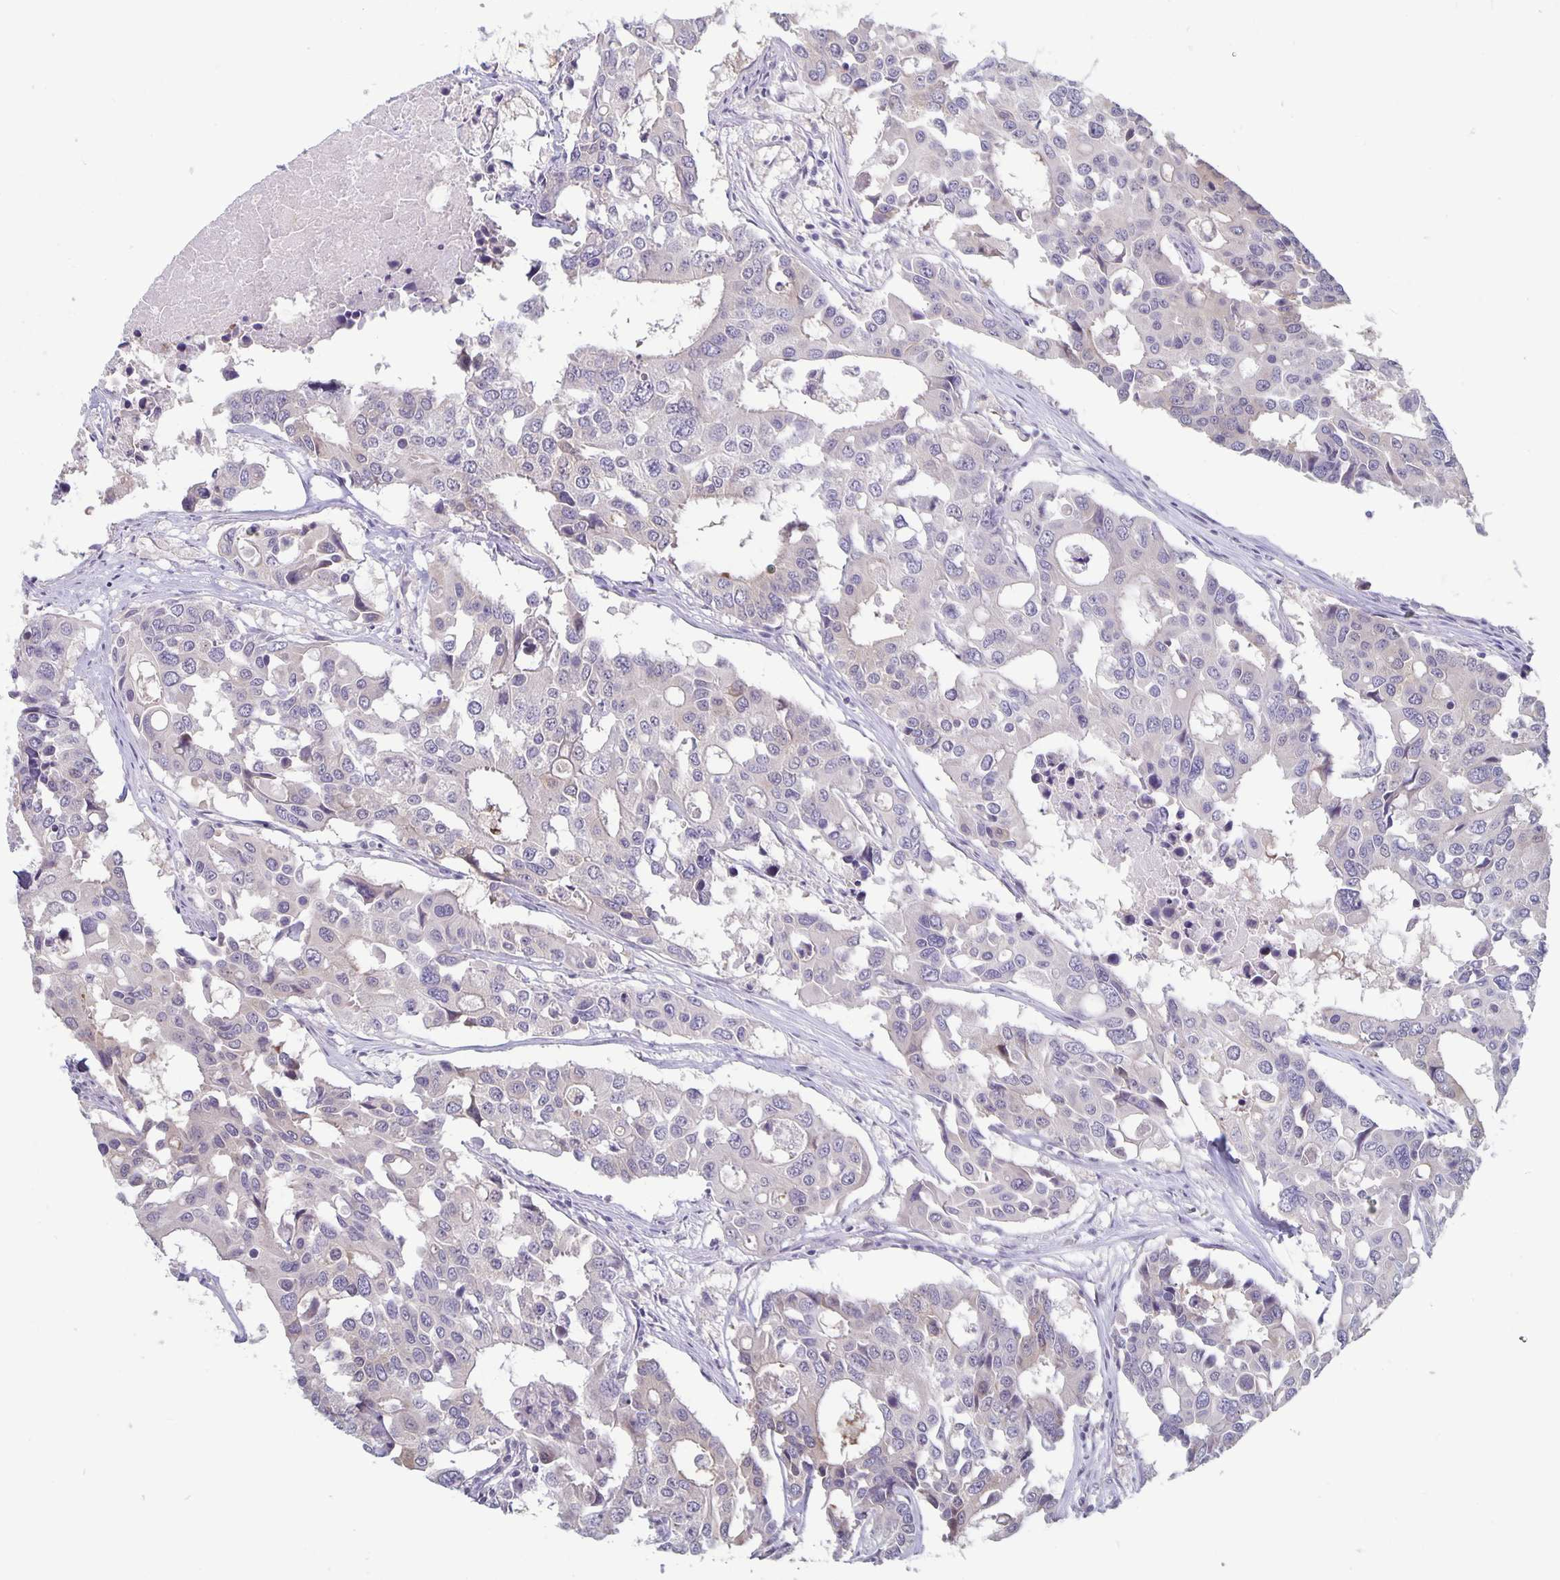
{"staining": {"intensity": "negative", "quantity": "none", "location": "none"}, "tissue": "colorectal cancer", "cell_type": "Tumor cells", "image_type": "cancer", "snomed": [{"axis": "morphology", "description": "Adenocarcinoma, NOS"}, {"axis": "topography", "description": "Colon"}], "caption": "Immunohistochemical staining of colorectal cancer (adenocarcinoma) reveals no significant expression in tumor cells.", "gene": "PLCB3", "patient": {"sex": "male", "age": 77}}